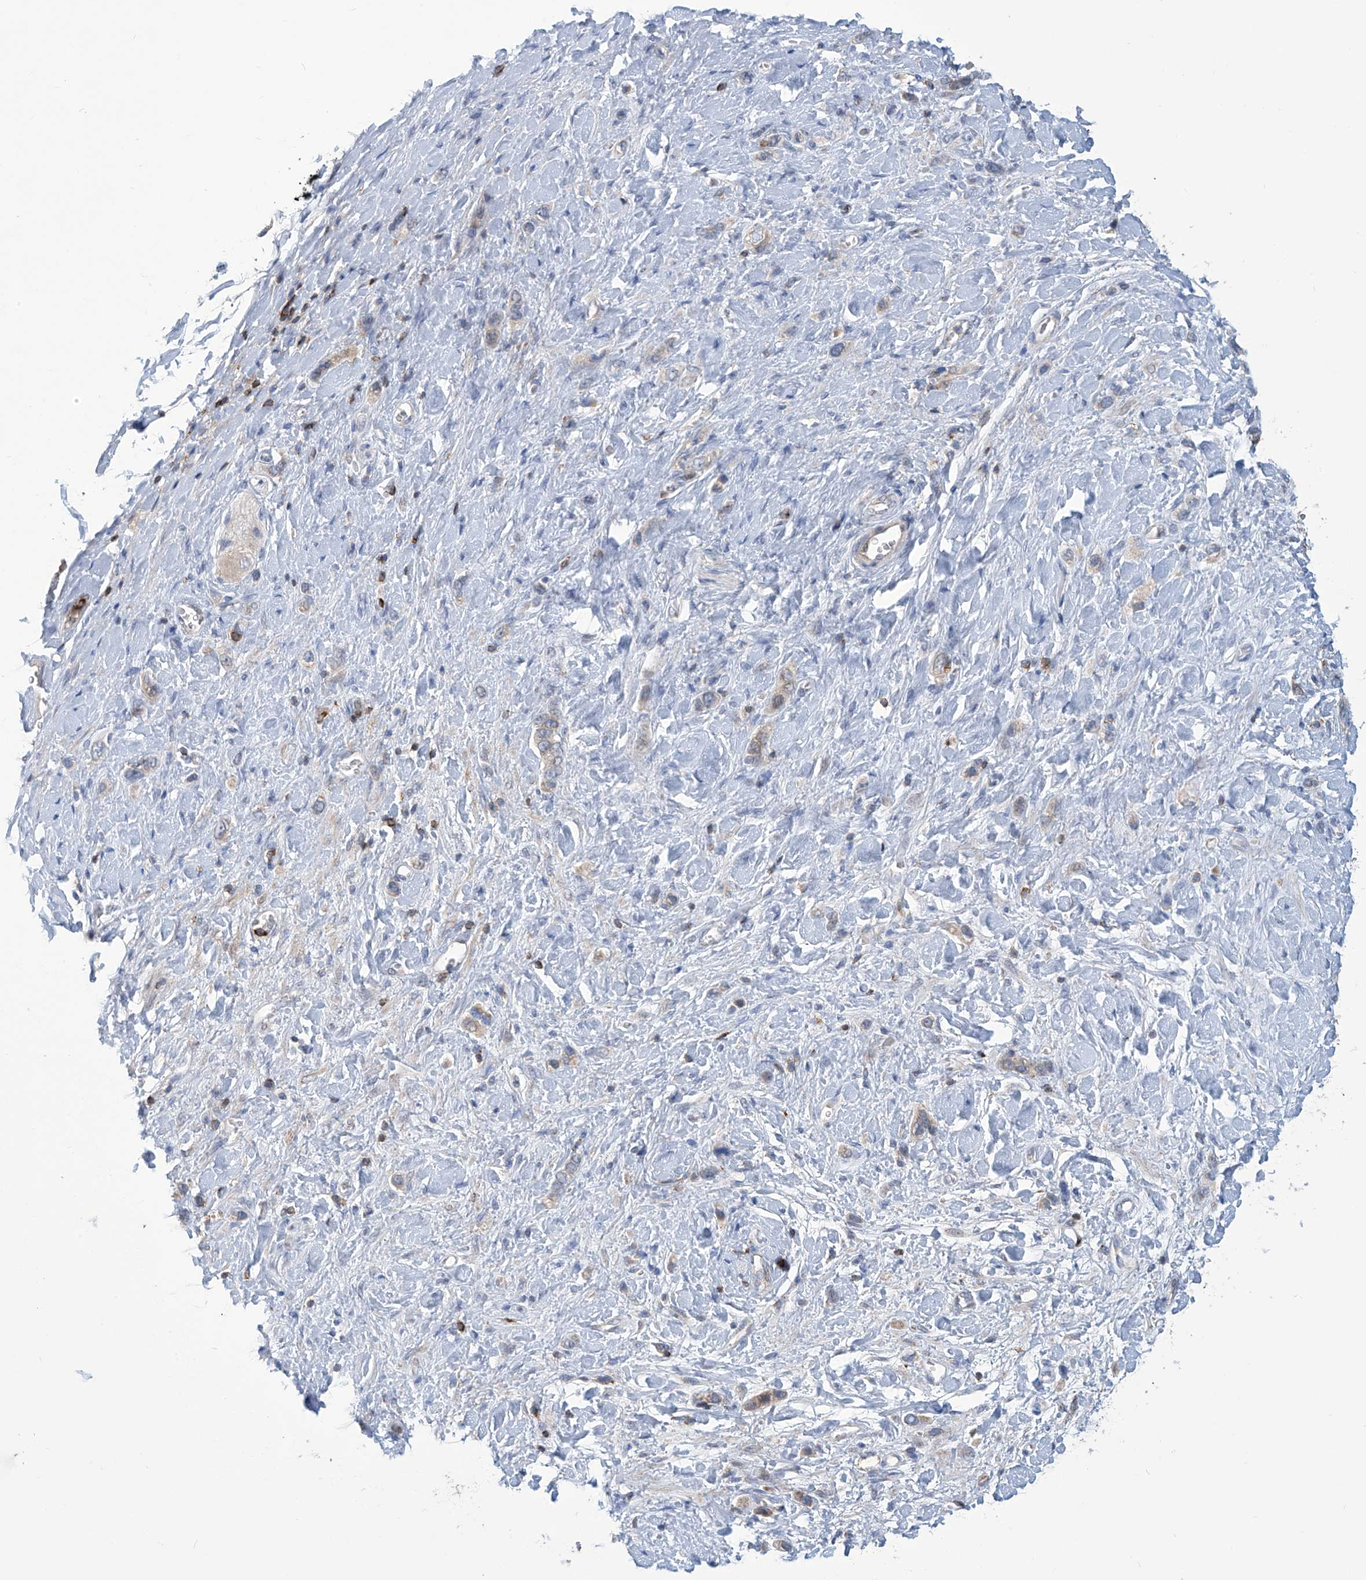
{"staining": {"intensity": "weak", "quantity": "<25%", "location": "cytoplasmic/membranous"}, "tissue": "stomach cancer", "cell_type": "Tumor cells", "image_type": "cancer", "snomed": [{"axis": "morphology", "description": "Adenocarcinoma, NOS"}, {"axis": "topography", "description": "Stomach"}], "caption": "Immunohistochemical staining of human stomach cancer shows no significant staining in tumor cells.", "gene": "IBA57", "patient": {"sex": "female", "age": 65}}